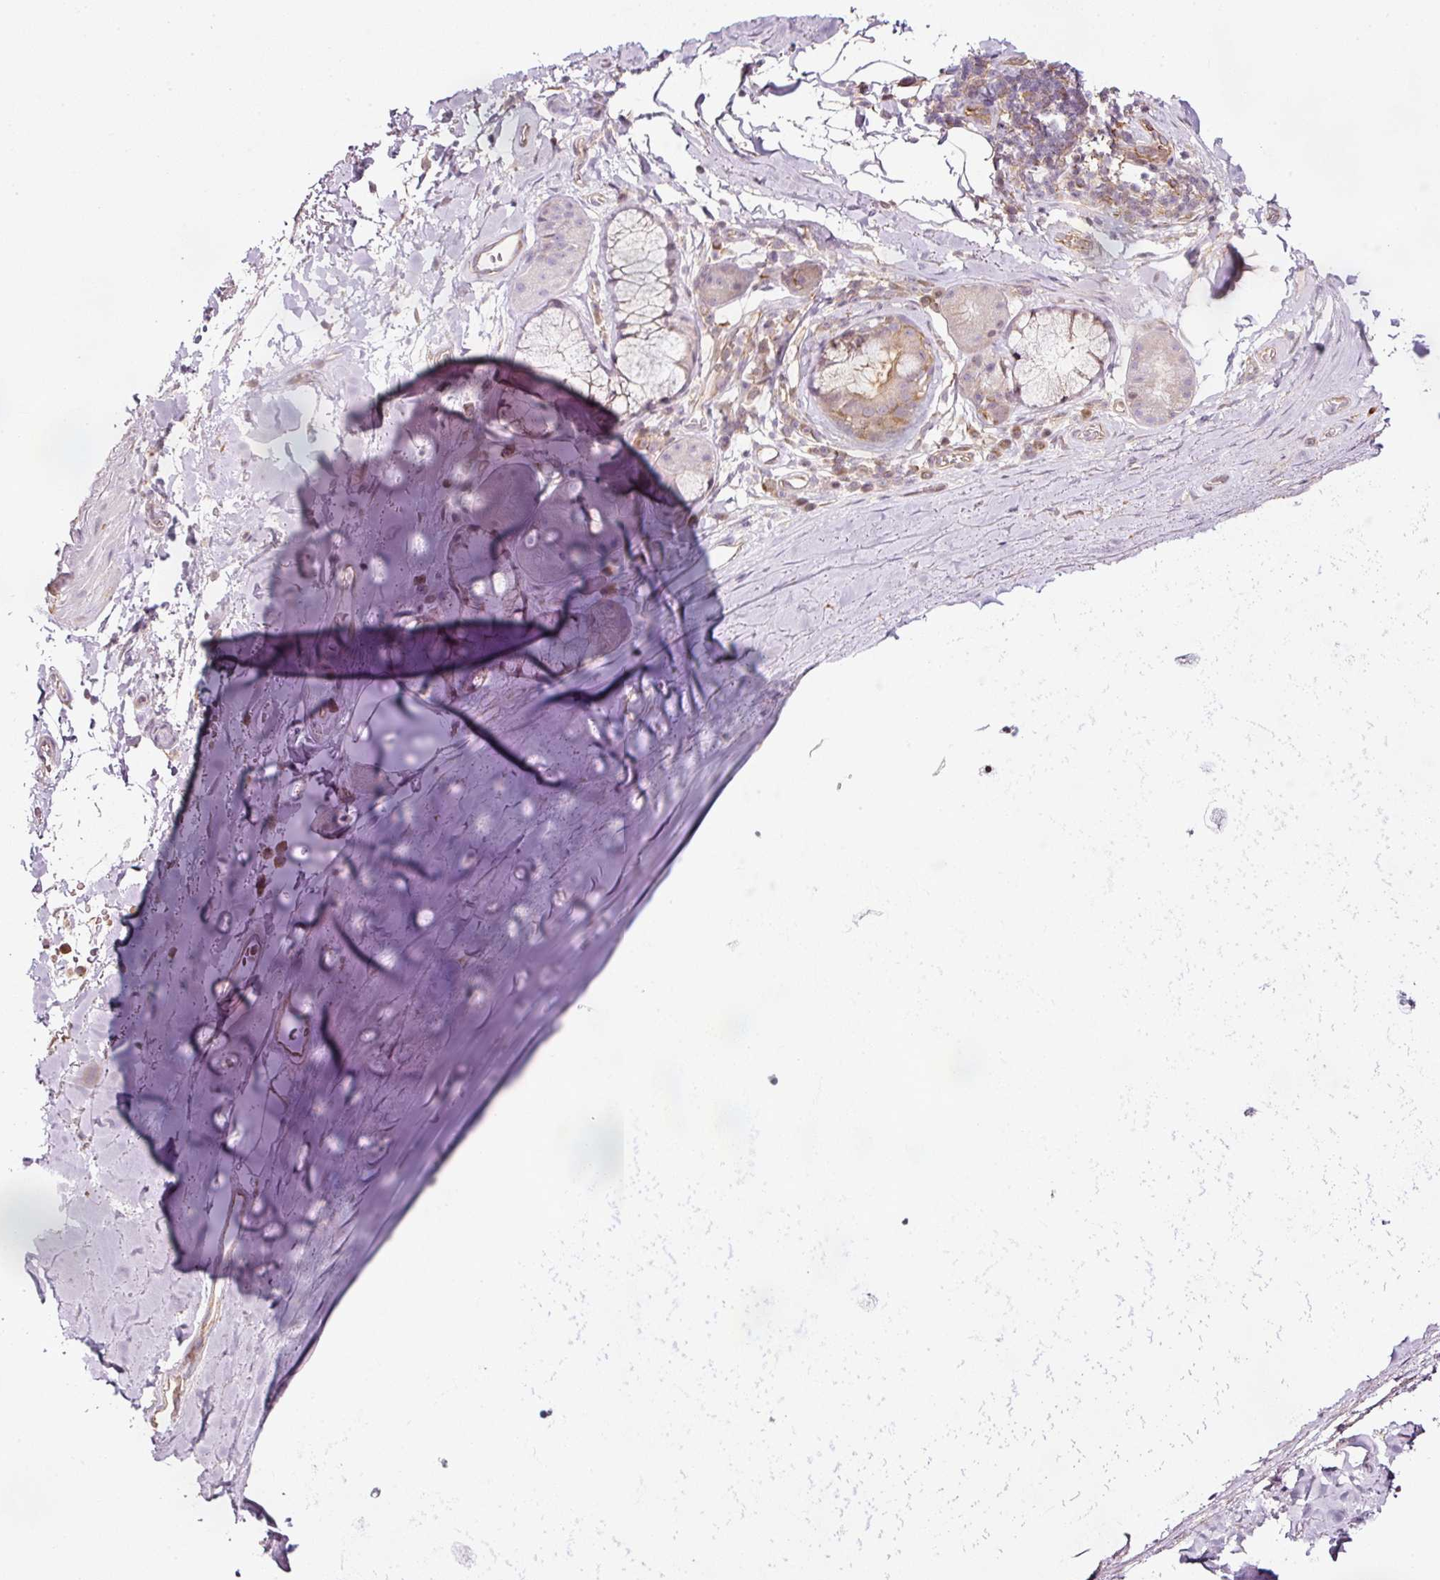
{"staining": {"intensity": "negative", "quantity": "none", "location": "none"}, "tissue": "soft tissue", "cell_type": "Chondrocytes", "image_type": "normal", "snomed": [{"axis": "morphology", "description": "Normal tissue, NOS"}, {"axis": "topography", "description": "Cartilage tissue"}, {"axis": "topography", "description": "Bronchus"}], "caption": "The micrograph displays no significant positivity in chondrocytes of soft tissue. (Brightfield microscopy of DAB (3,3'-diaminobenzidine) immunohistochemistry (IHC) at high magnification).", "gene": "SCNM1", "patient": {"sex": "male", "age": 58}}